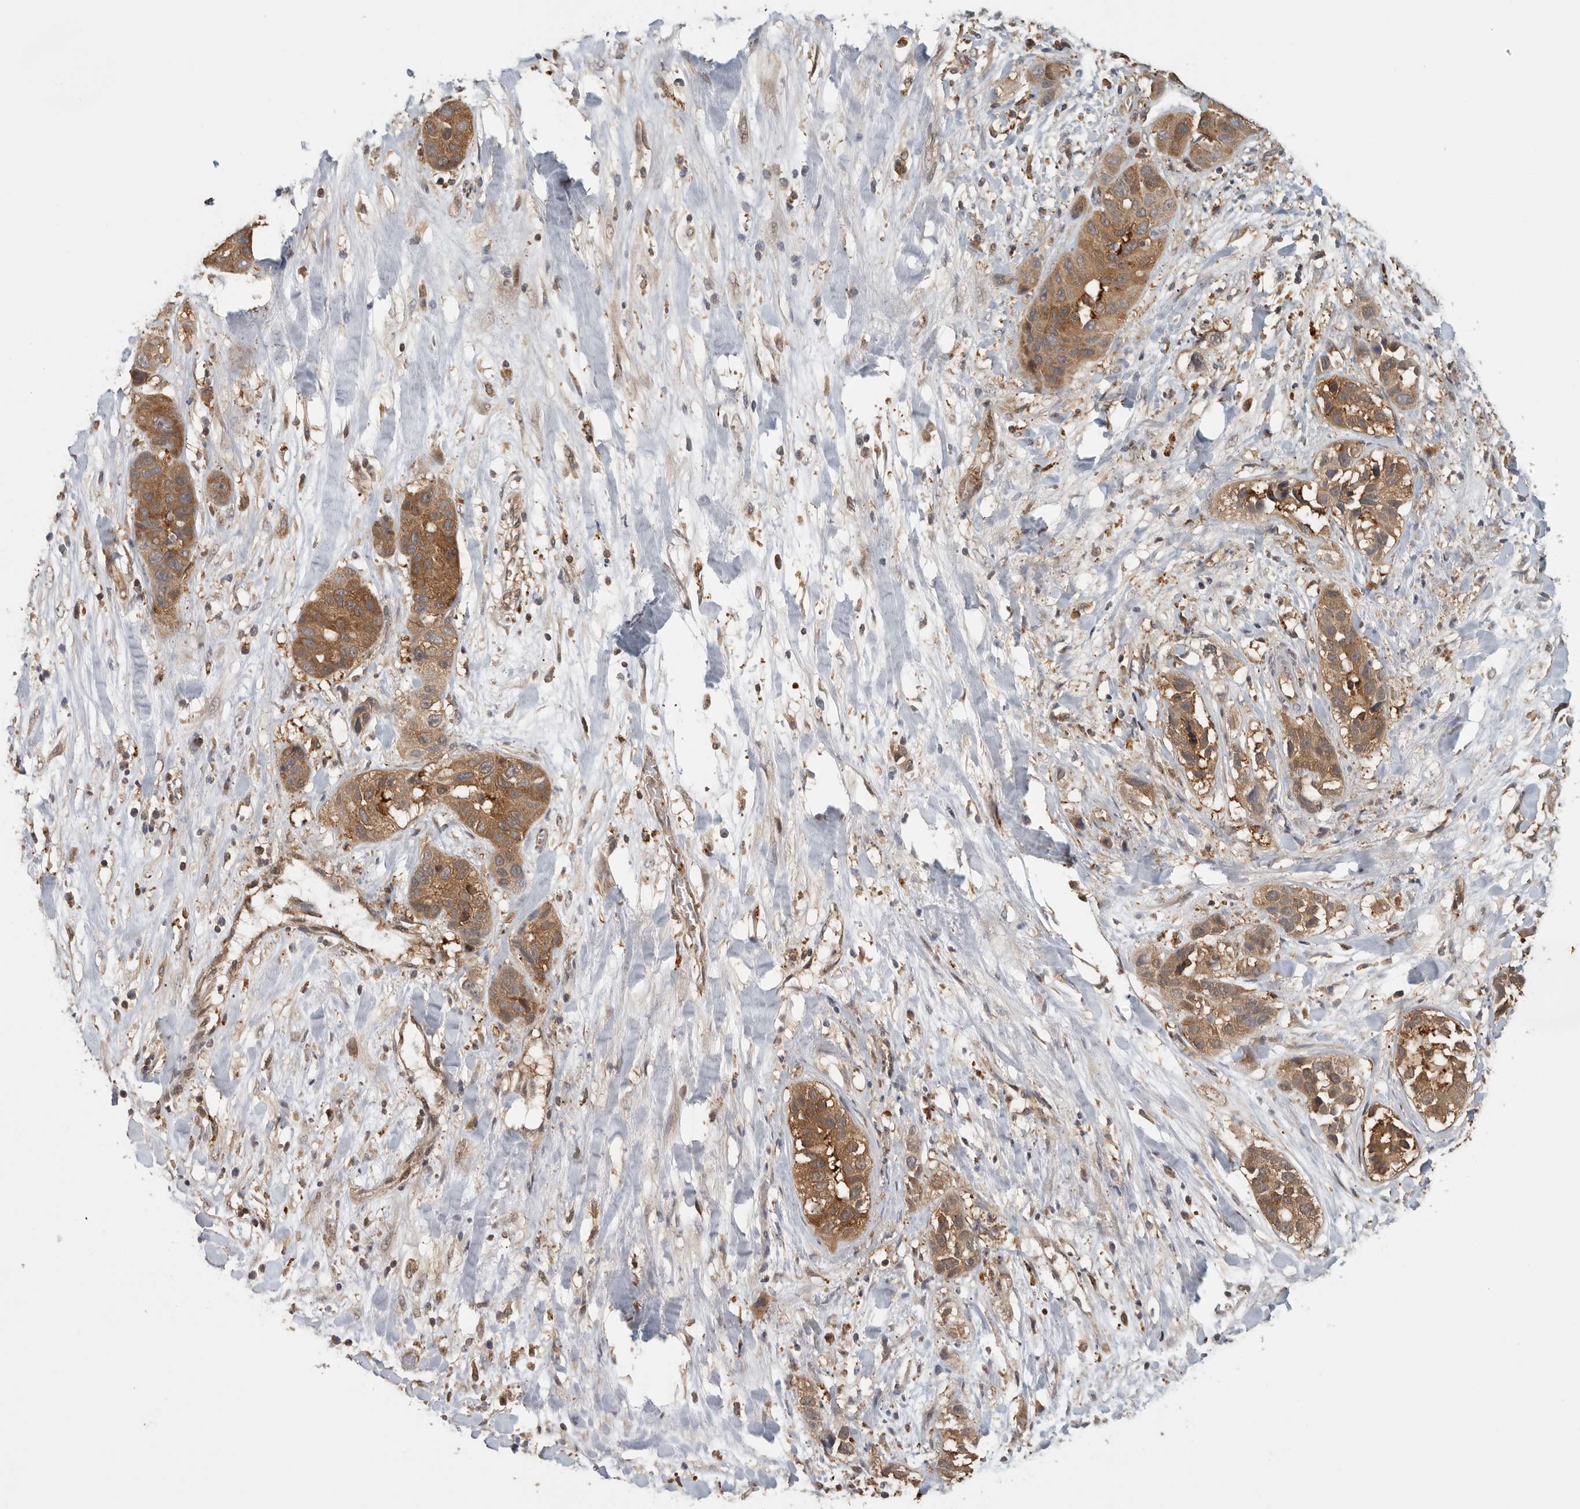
{"staining": {"intensity": "moderate", "quantity": ">75%", "location": "cytoplasmic/membranous"}, "tissue": "liver cancer", "cell_type": "Tumor cells", "image_type": "cancer", "snomed": [{"axis": "morphology", "description": "Cholangiocarcinoma"}, {"axis": "topography", "description": "Liver"}], "caption": "Immunohistochemistry (IHC) micrograph of neoplastic tissue: liver cholangiocarcinoma stained using IHC reveals medium levels of moderate protein expression localized specifically in the cytoplasmic/membranous of tumor cells, appearing as a cytoplasmic/membranous brown color.", "gene": "CCT8", "patient": {"sex": "female", "age": 52}}